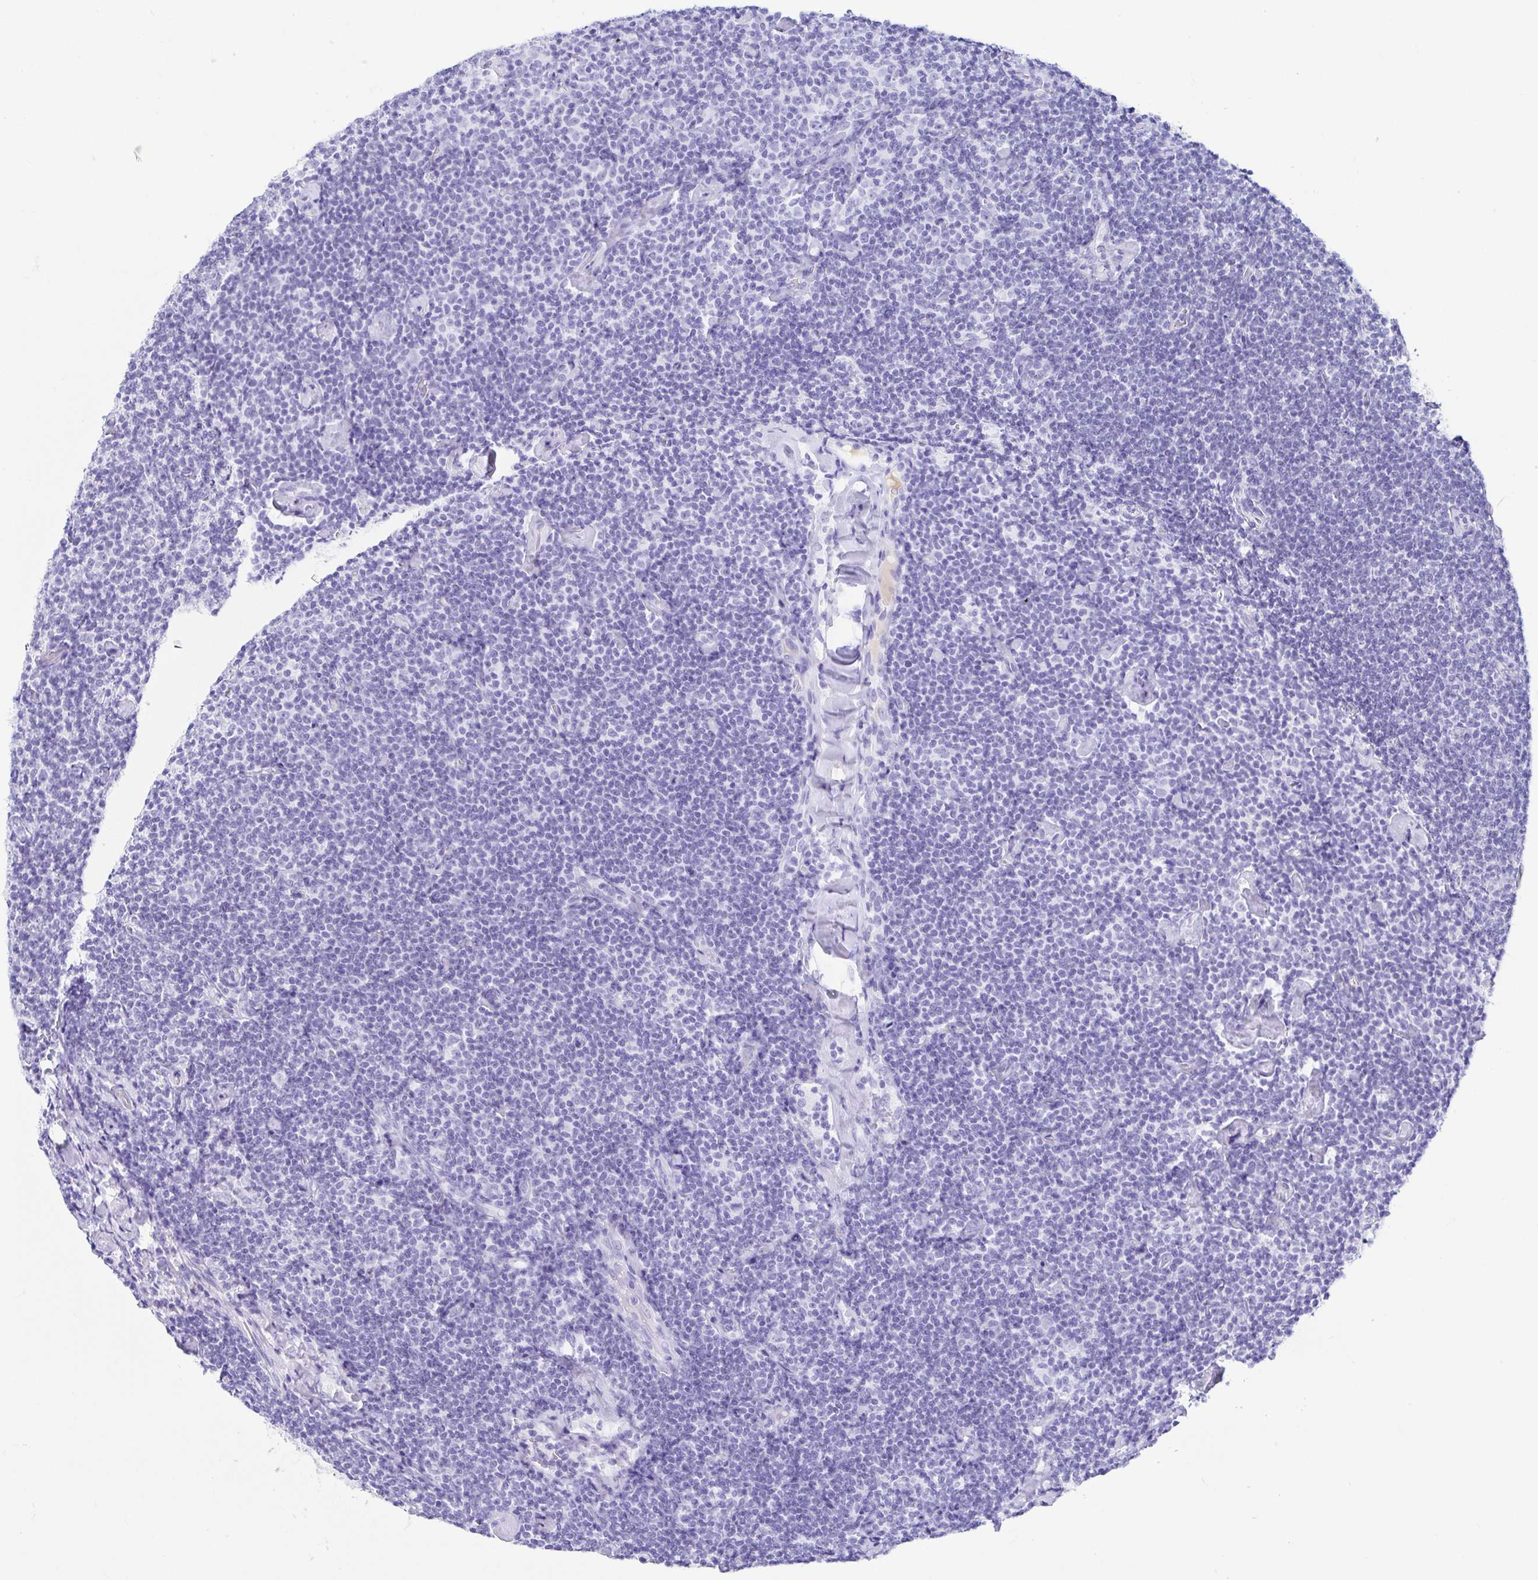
{"staining": {"intensity": "negative", "quantity": "none", "location": "none"}, "tissue": "lymphoma", "cell_type": "Tumor cells", "image_type": "cancer", "snomed": [{"axis": "morphology", "description": "Malignant lymphoma, non-Hodgkin's type, Low grade"}, {"axis": "topography", "description": "Lymph node"}], "caption": "This is an IHC photomicrograph of lymphoma. There is no positivity in tumor cells.", "gene": "GKN1", "patient": {"sex": "male", "age": 81}}